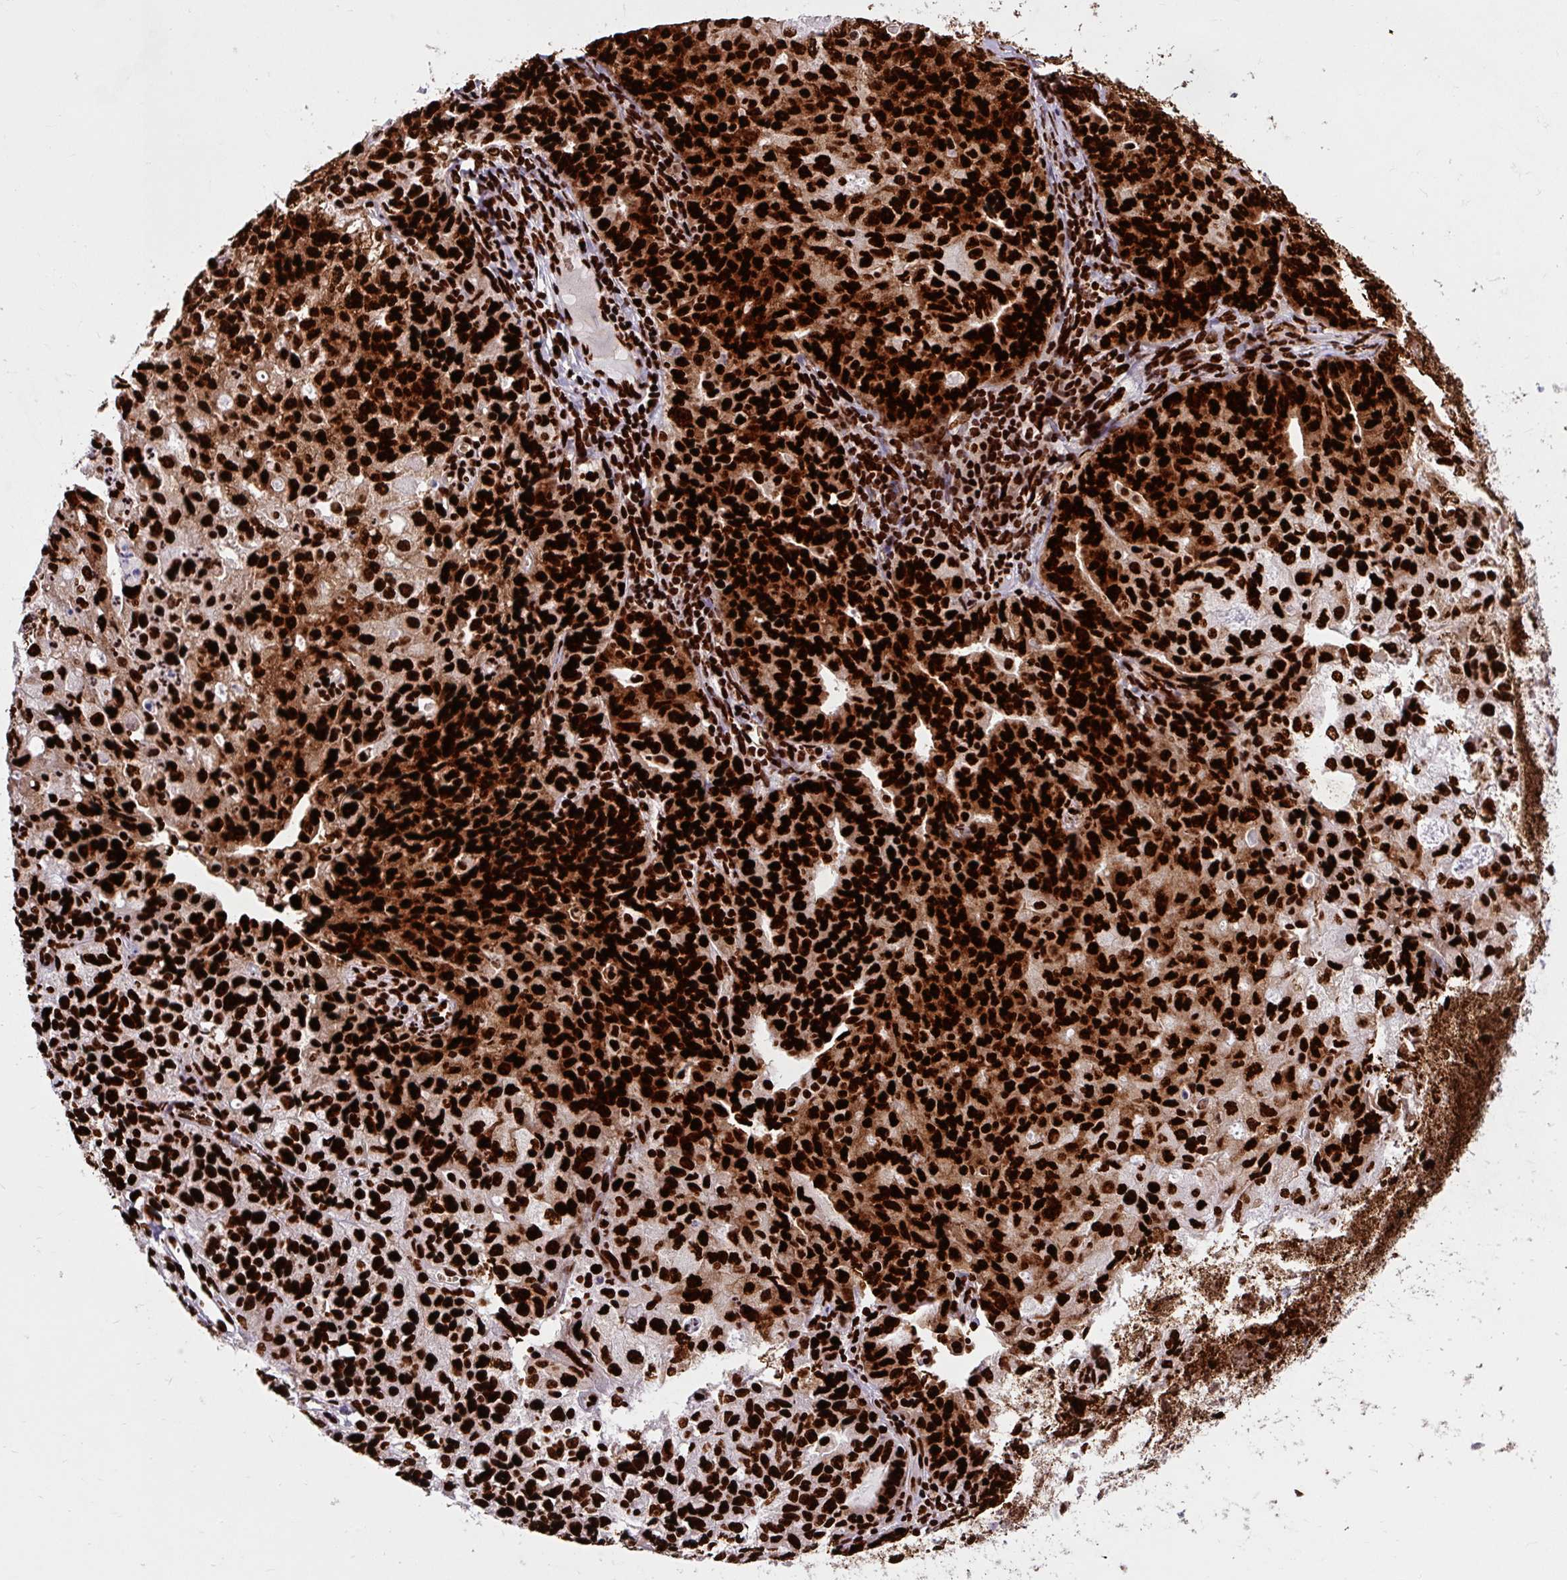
{"staining": {"intensity": "strong", "quantity": ">75%", "location": "nuclear"}, "tissue": "endometrial cancer", "cell_type": "Tumor cells", "image_type": "cancer", "snomed": [{"axis": "morphology", "description": "Adenocarcinoma, NOS"}, {"axis": "topography", "description": "Endometrium"}], "caption": "The histopathology image exhibits immunohistochemical staining of endometrial cancer (adenocarcinoma). There is strong nuclear expression is appreciated in approximately >75% of tumor cells.", "gene": "FUS", "patient": {"sex": "female", "age": 61}}